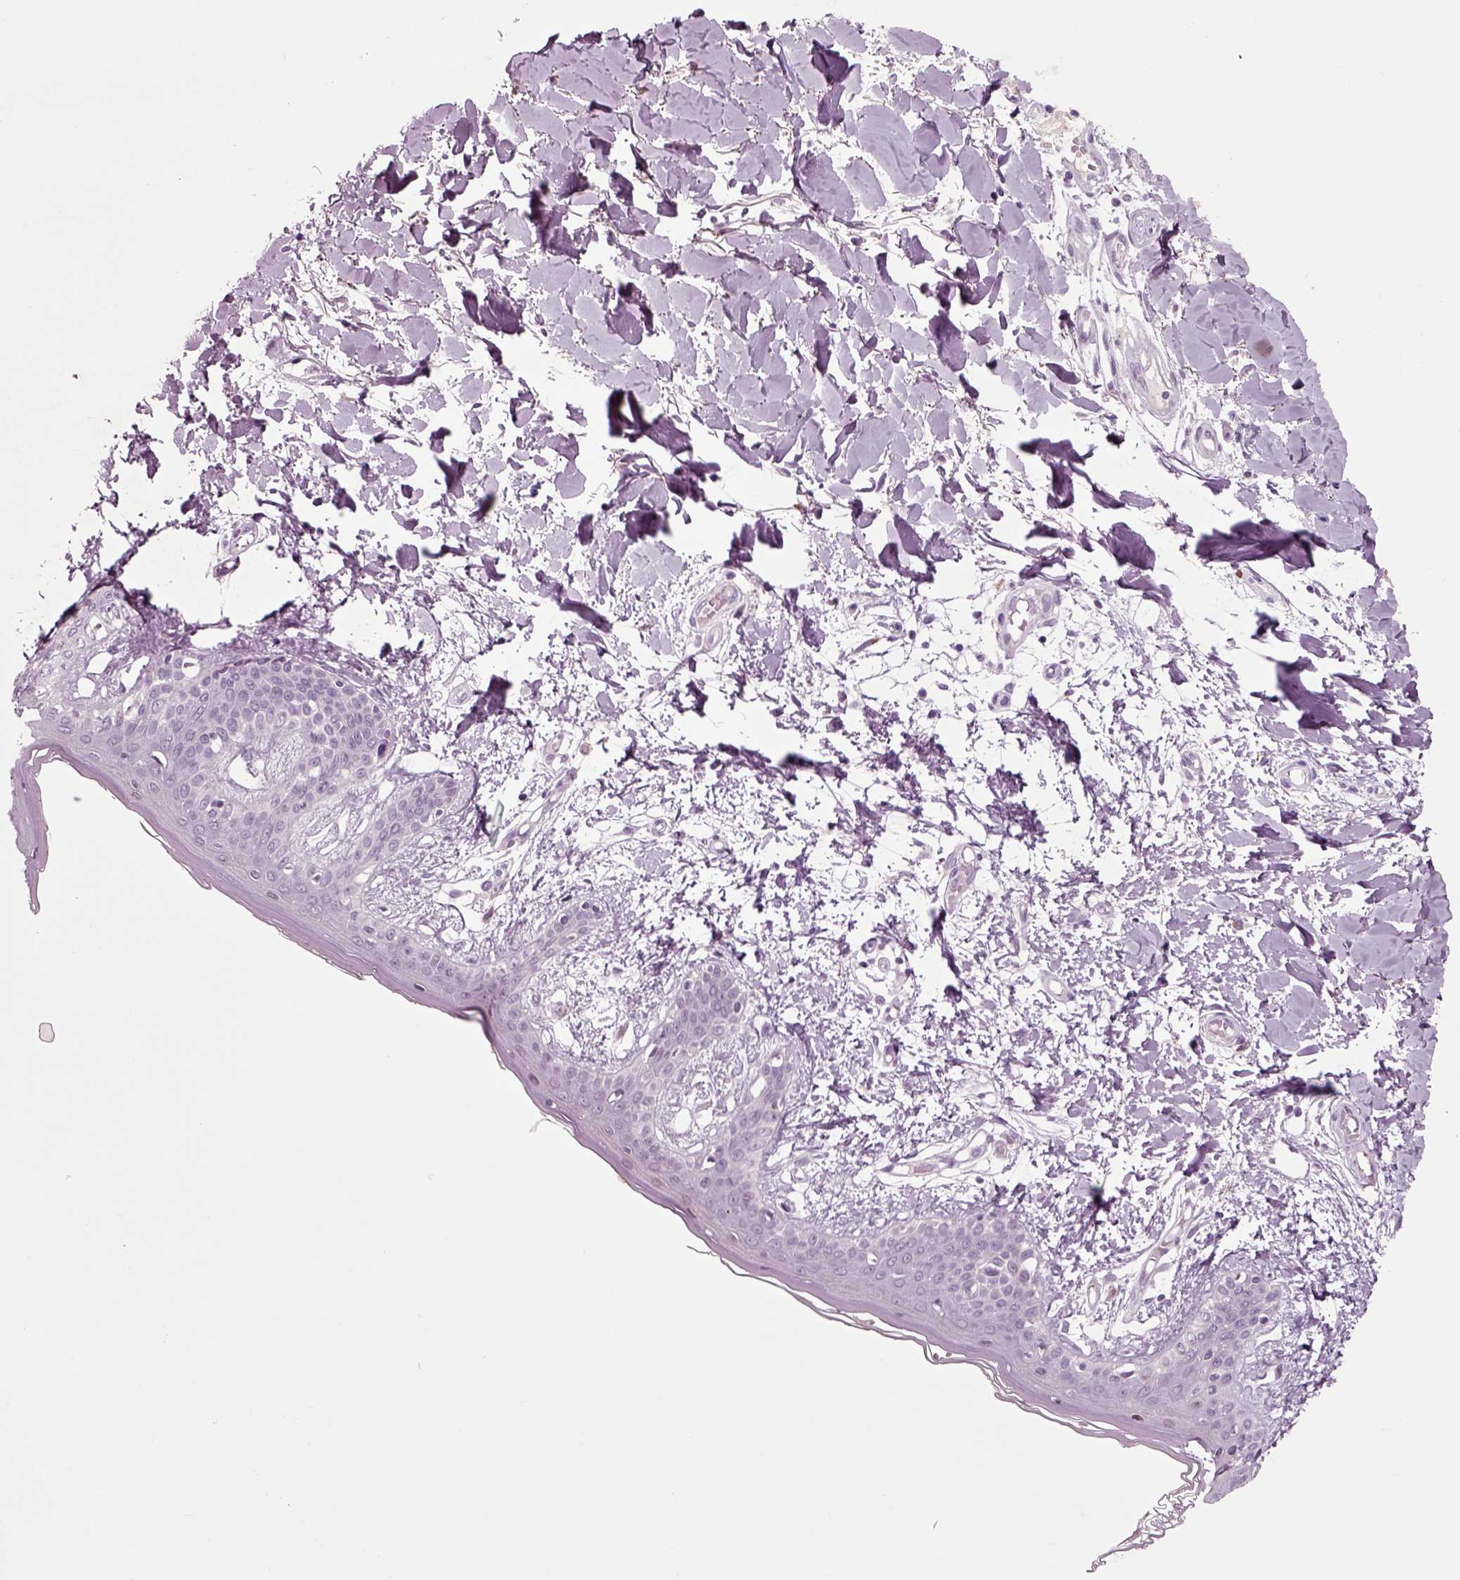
{"staining": {"intensity": "negative", "quantity": "none", "location": "none"}, "tissue": "skin", "cell_type": "Fibroblasts", "image_type": "normal", "snomed": [{"axis": "morphology", "description": "Normal tissue, NOS"}, {"axis": "topography", "description": "Skin"}], "caption": "Immunohistochemical staining of normal skin demonstrates no significant expression in fibroblasts.", "gene": "CHGB", "patient": {"sex": "female", "age": 34}}